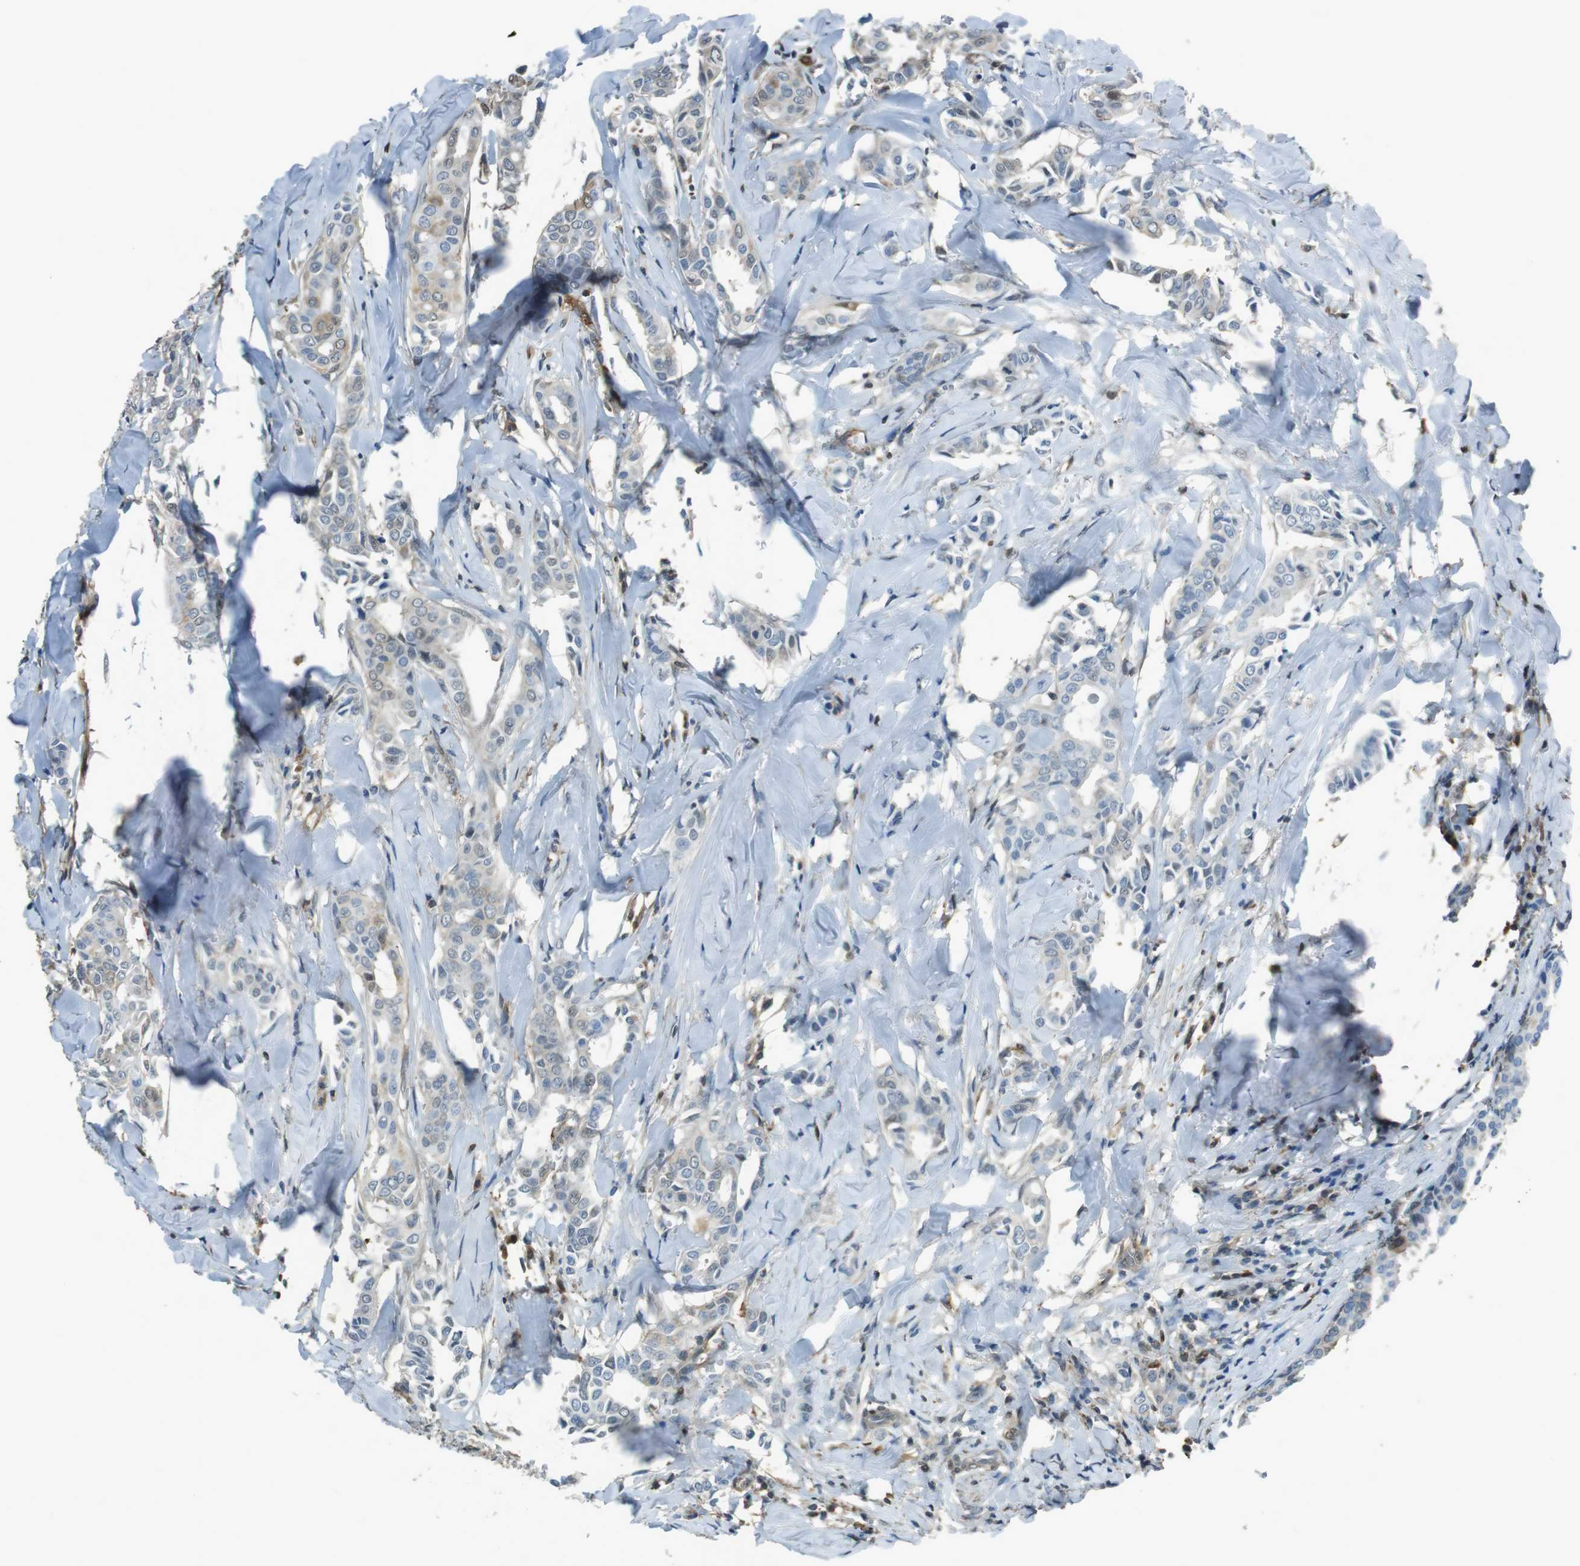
{"staining": {"intensity": "weak", "quantity": "<25%", "location": "cytoplasmic/membranous"}, "tissue": "head and neck cancer", "cell_type": "Tumor cells", "image_type": "cancer", "snomed": [{"axis": "morphology", "description": "Adenocarcinoma, NOS"}, {"axis": "topography", "description": "Salivary gland"}, {"axis": "topography", "description": "Head-Neck"}], "caption": "Immunohistochemistry (IHC) of human head and neck cancer shows no positivity in tumor cells.", "gene": "TWSG1", "patient": {"sex": "female", "age": 59}}